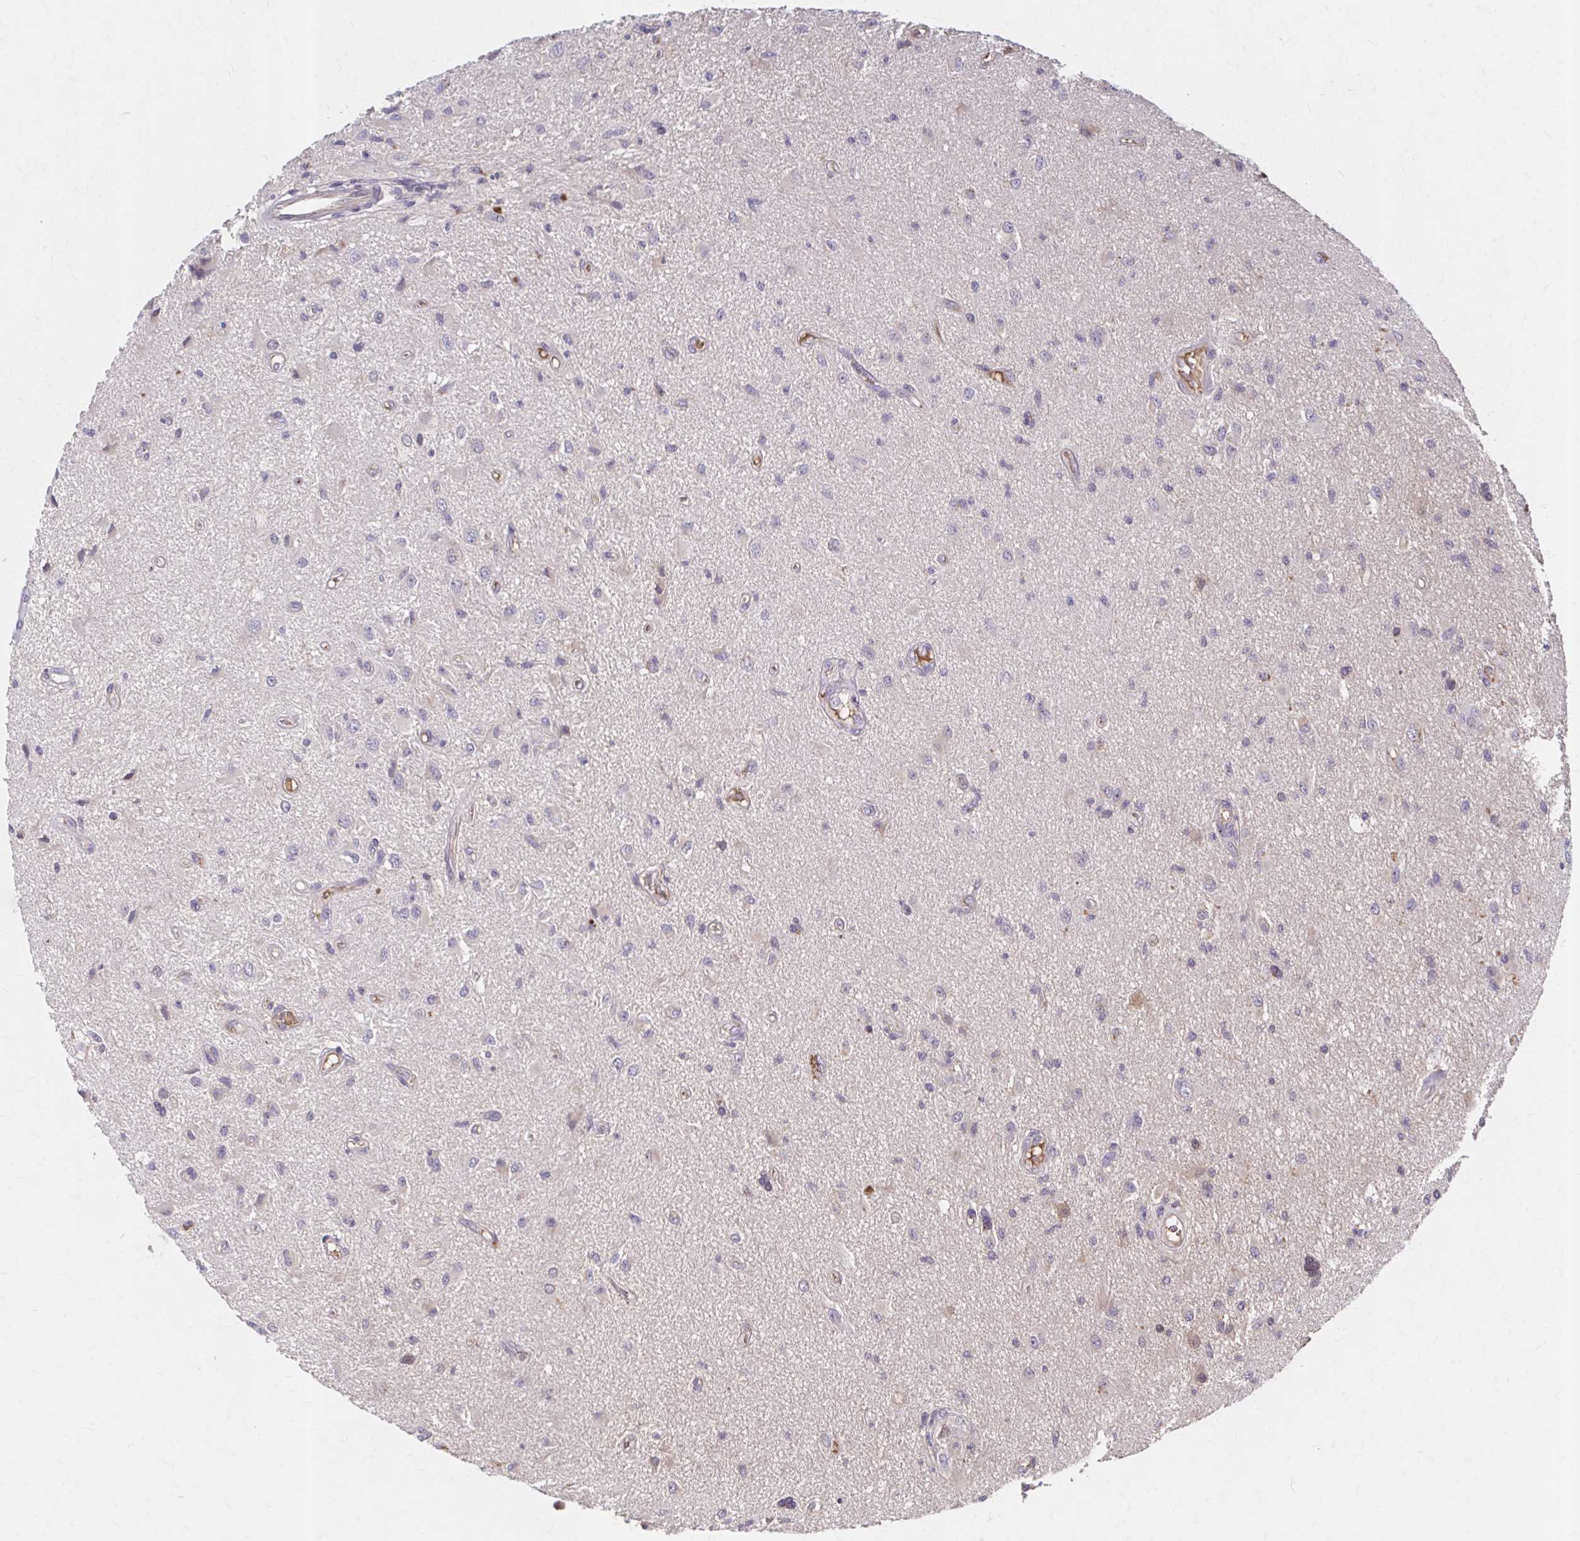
{"staining": {"intensity": "negative", "quantity": "none", "location": "none"}, "tissue": "glioma", "cell_type": "Tumor cells", "image_type": "cancer", "snomed": [{"axis": "morphology", "description": "Glioma, malignant, High grade"}, {"axis": "topography", "description": "Brain"}], "caption": "The immunohistochemistry (IHC) micrograph has no significant expression in tumor cells of high-grade glioma (malignant) tissue.", "gene": "HMGCS2", "patient": {"sex": "male", "age": 67}}